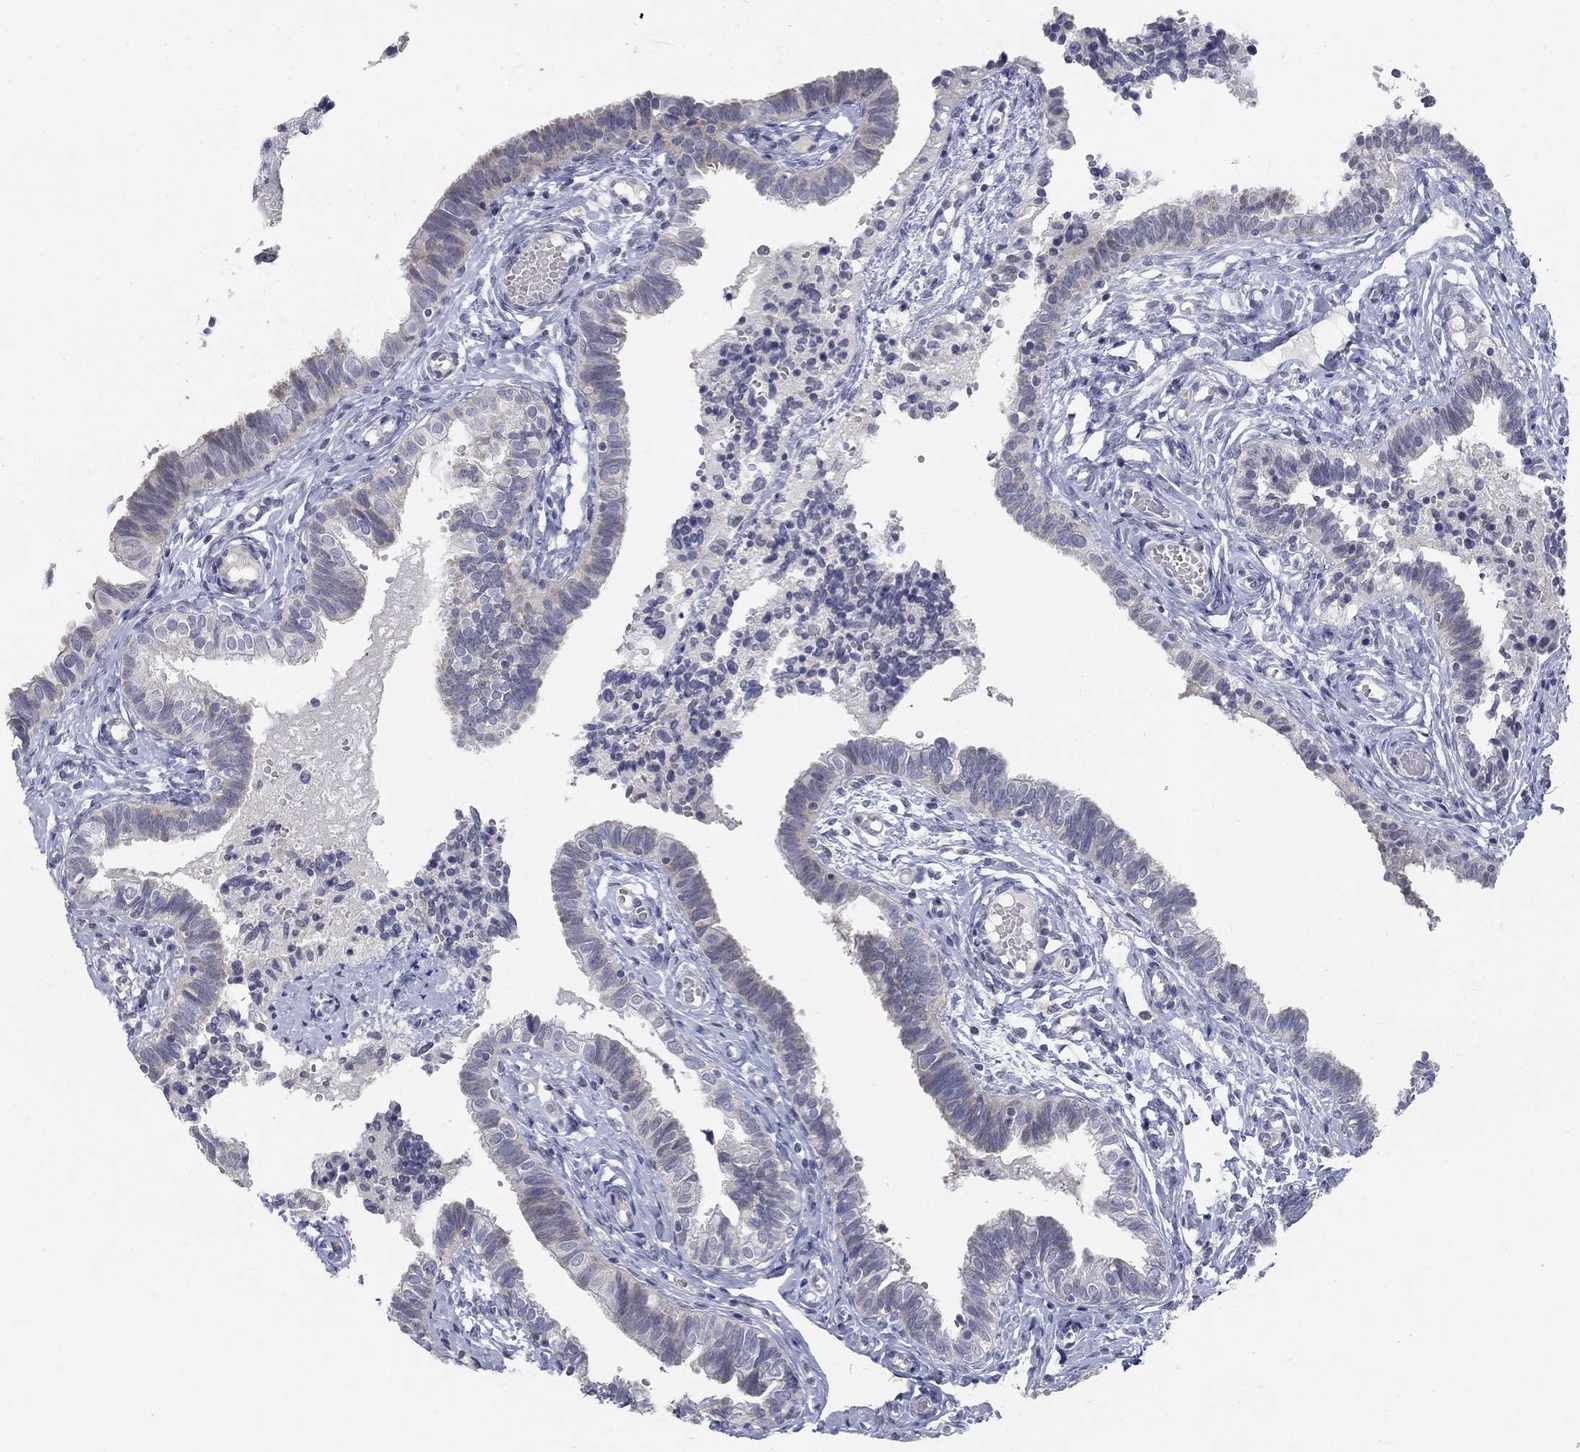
{"staining": {"intensity": "weak", "quantity": "<25%", "location": "cytoplasmic/membranous"}, "tissue": "fallopian tube", "cell_type": "Glandular cells", "image_type": "normal", "snomed": [{"axis": "morphology", "description": "Normal tissue, NOS"}, {"axis": "topography", "description": "Fallopian tube"}], "caption": "Human fallopian tube stained for a protein using IHC exhibits no expression in glandular cells.", "gene": "ATP1A3", "patient": {"sex": "female", "age": 47}}